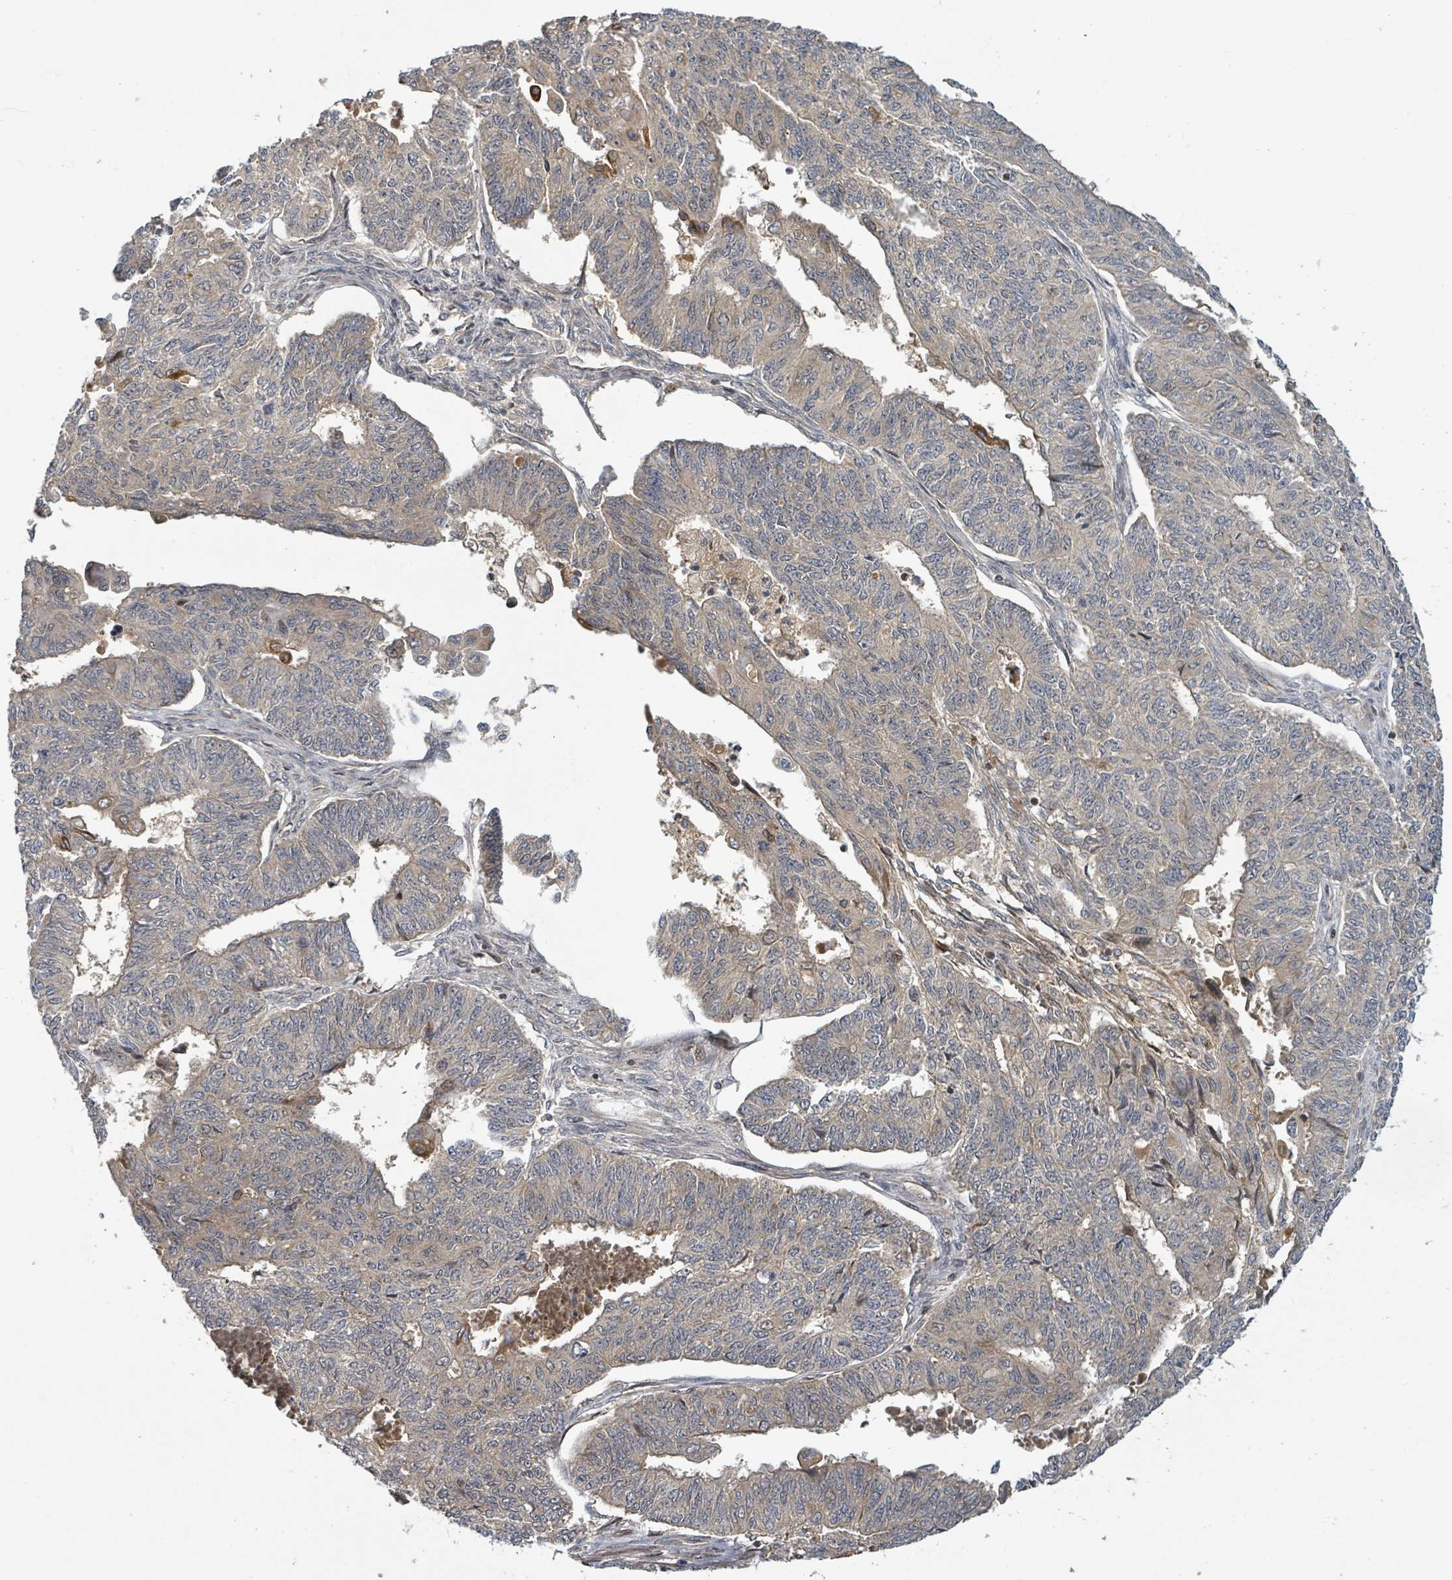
{"staining": {"intensity": "weak", "quantity": "<25%", "location": "cytoplasmic/membranous,nuclear"}, "tissue": "endometrial cancer", "cell_type": "Tumor cells", "image_type": "cancer", "snomed": [{"axis": "morphology", "description": "Adenocarcinoma, NOS"}, {"axis": "topography", "description": "Endometrium"}], "caption": "The micrograph demonstrates no staining of tumor cells in endometrial cancer (adenocarcinoma). (Immunohistochemistry (ihc), brightfield microscopy, high magnification).", "gene": "ITGA11", "patient": {"sex": "female", "age": 32}}